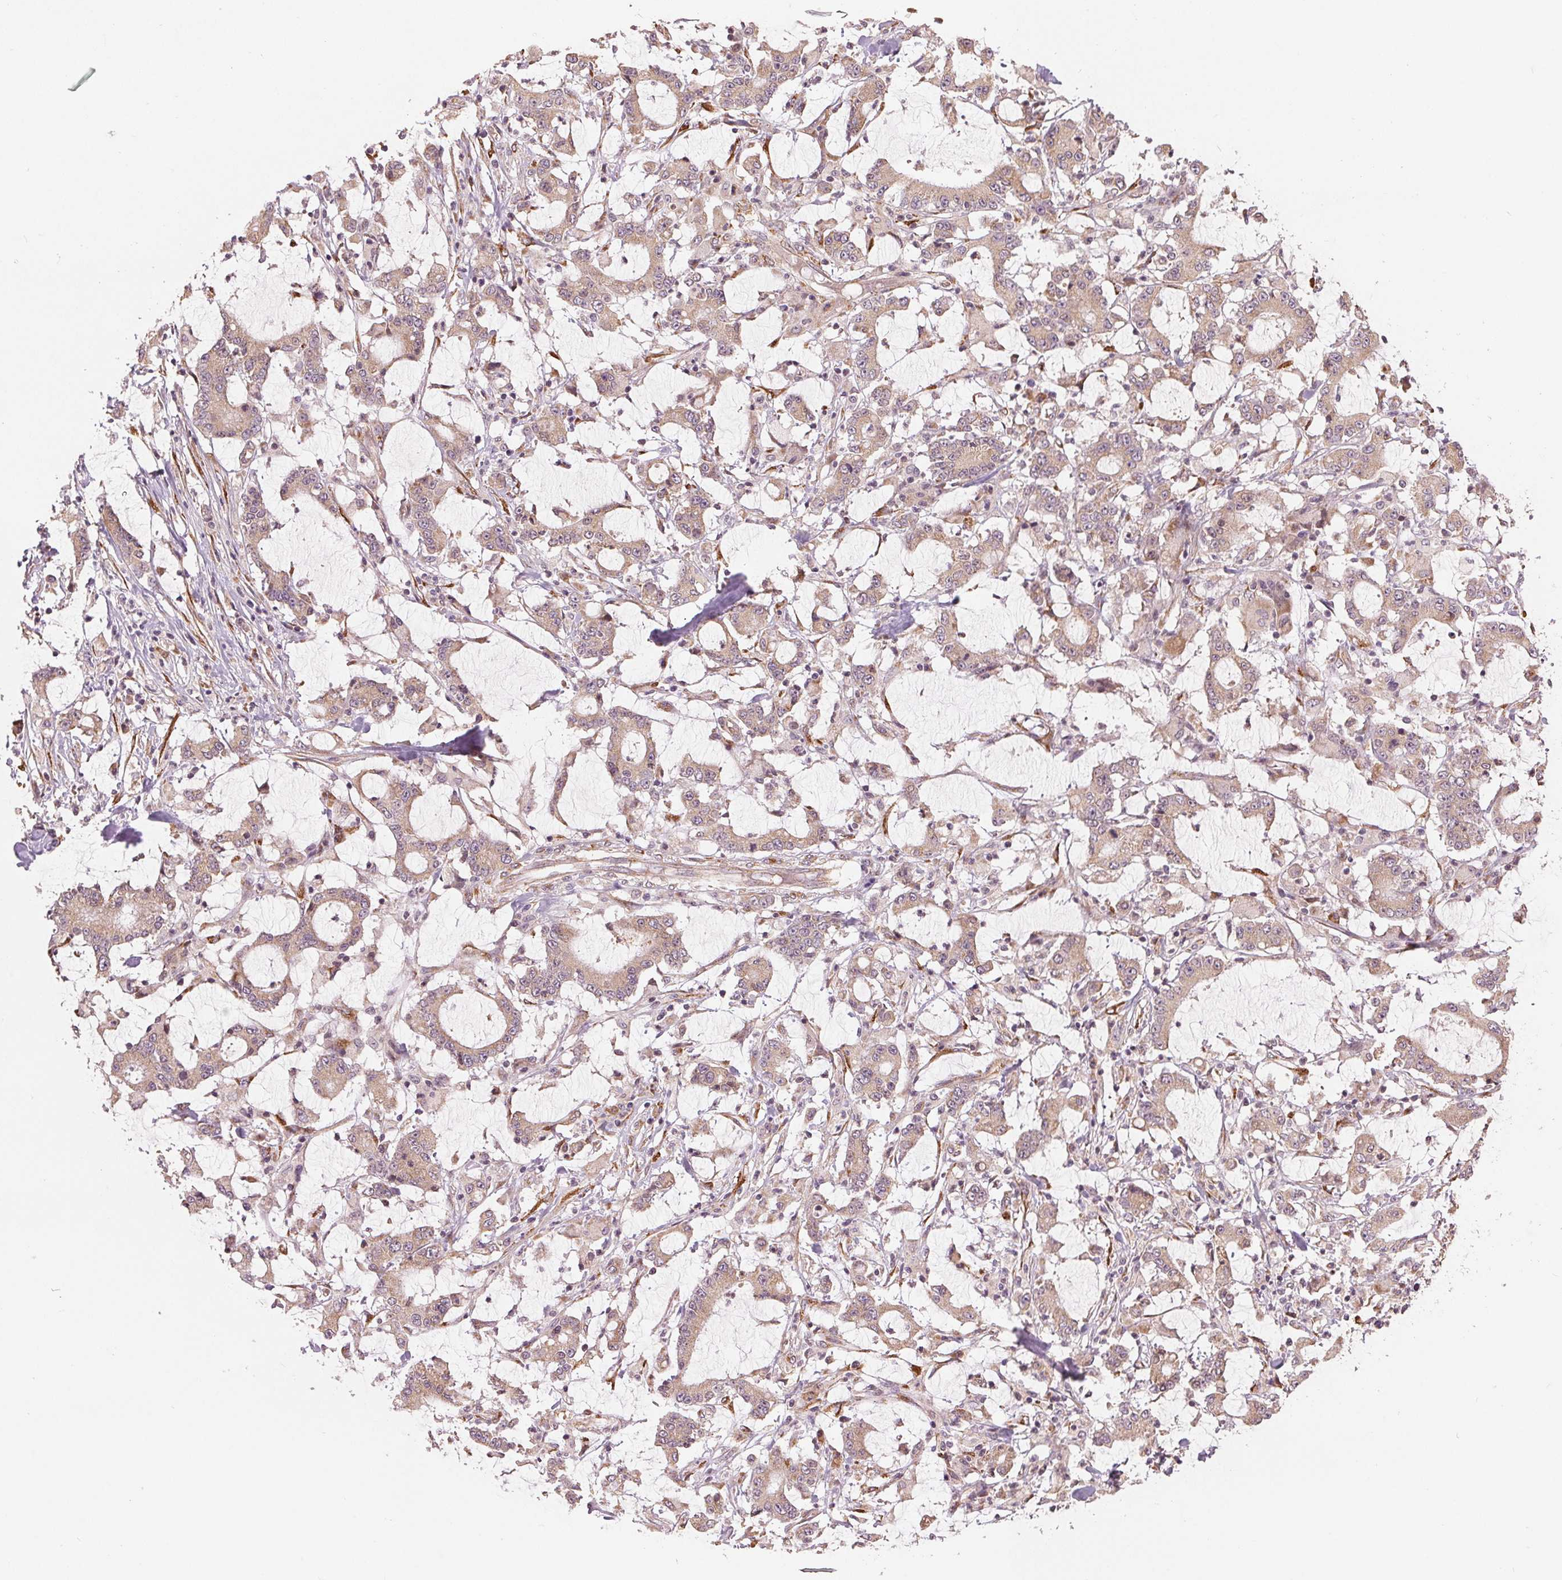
{"staining": {"intensity": "weak", "quantity": ">75%", "location": "cytoplasmic/membranous"}, "tissue": "stomach cancer", "cell_type": "Tumor cells", "image_type": "cancer", "snomed": [{"axis": "morphology", "description": "Adenocarcinoma, NOS"}, {"axis": "topography", "description": "Stomach, upper"}], "caption": "Immunohistochemical staining of human stomach cancer reveals low levels of weak cytoplasmic/membranous expression in approximately >75% of tumor cells.", "gene": "SLC20A1", "patient": {"sex": "male", "age": 68}}